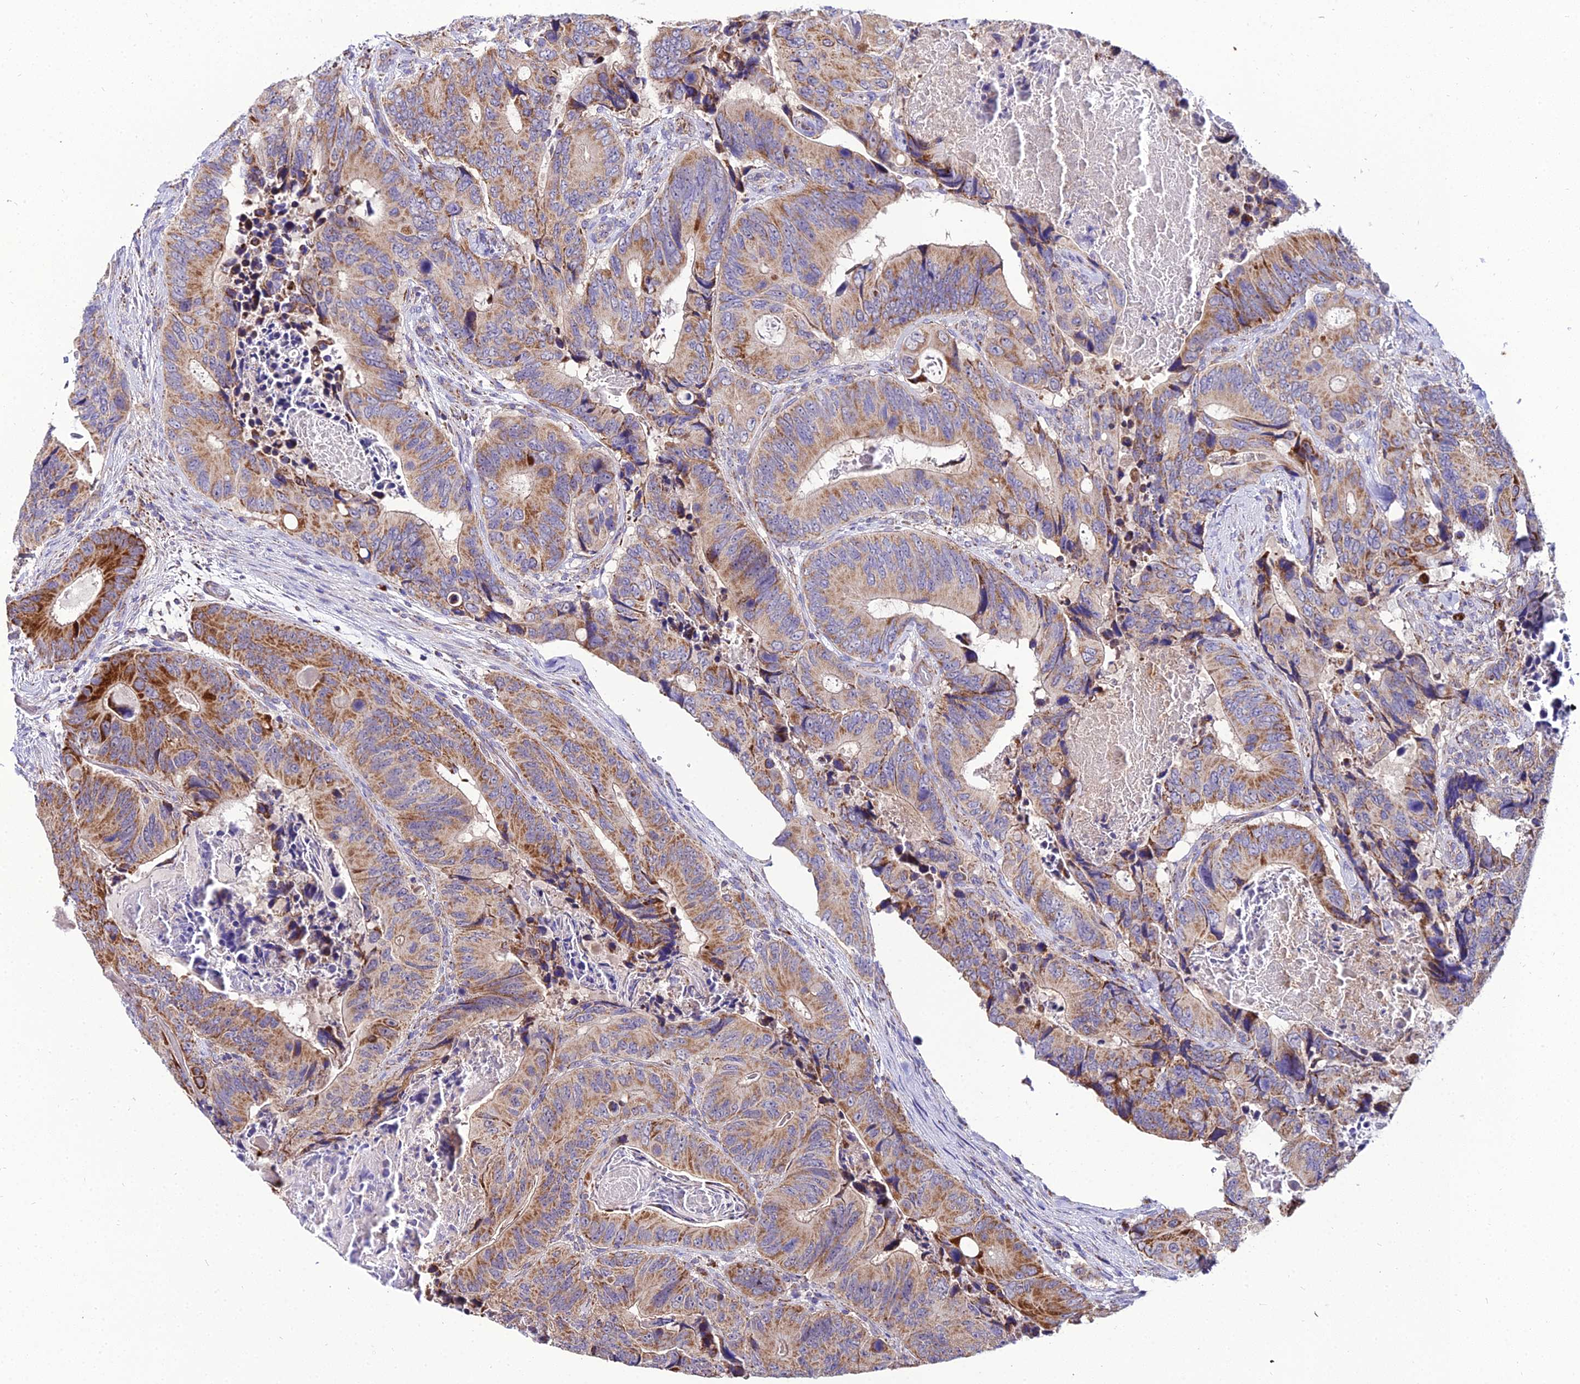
{"staining": {"intensity": "strong", "quantity": "25%-75%", "location": "cytoplasmic/membranous"}, "tissue": "colorectal cancer", "cell_type": "Tumor cells", "image_type": "cancer", "snomed": [{"axis": "morphology", "description": "Adenocarcinoma, NOS"}, {"axis": "topography", "description": "Colon"}], "caption": "Immunohistochemical staining of human colorectal adenocarcinoma exhibits high levels of strong cytoplasmic/membranous protein expression in approximately 25%-75% of tumor cells.", "gene": "PSMD2", "patient": {"sex": "male", "age": 84}}